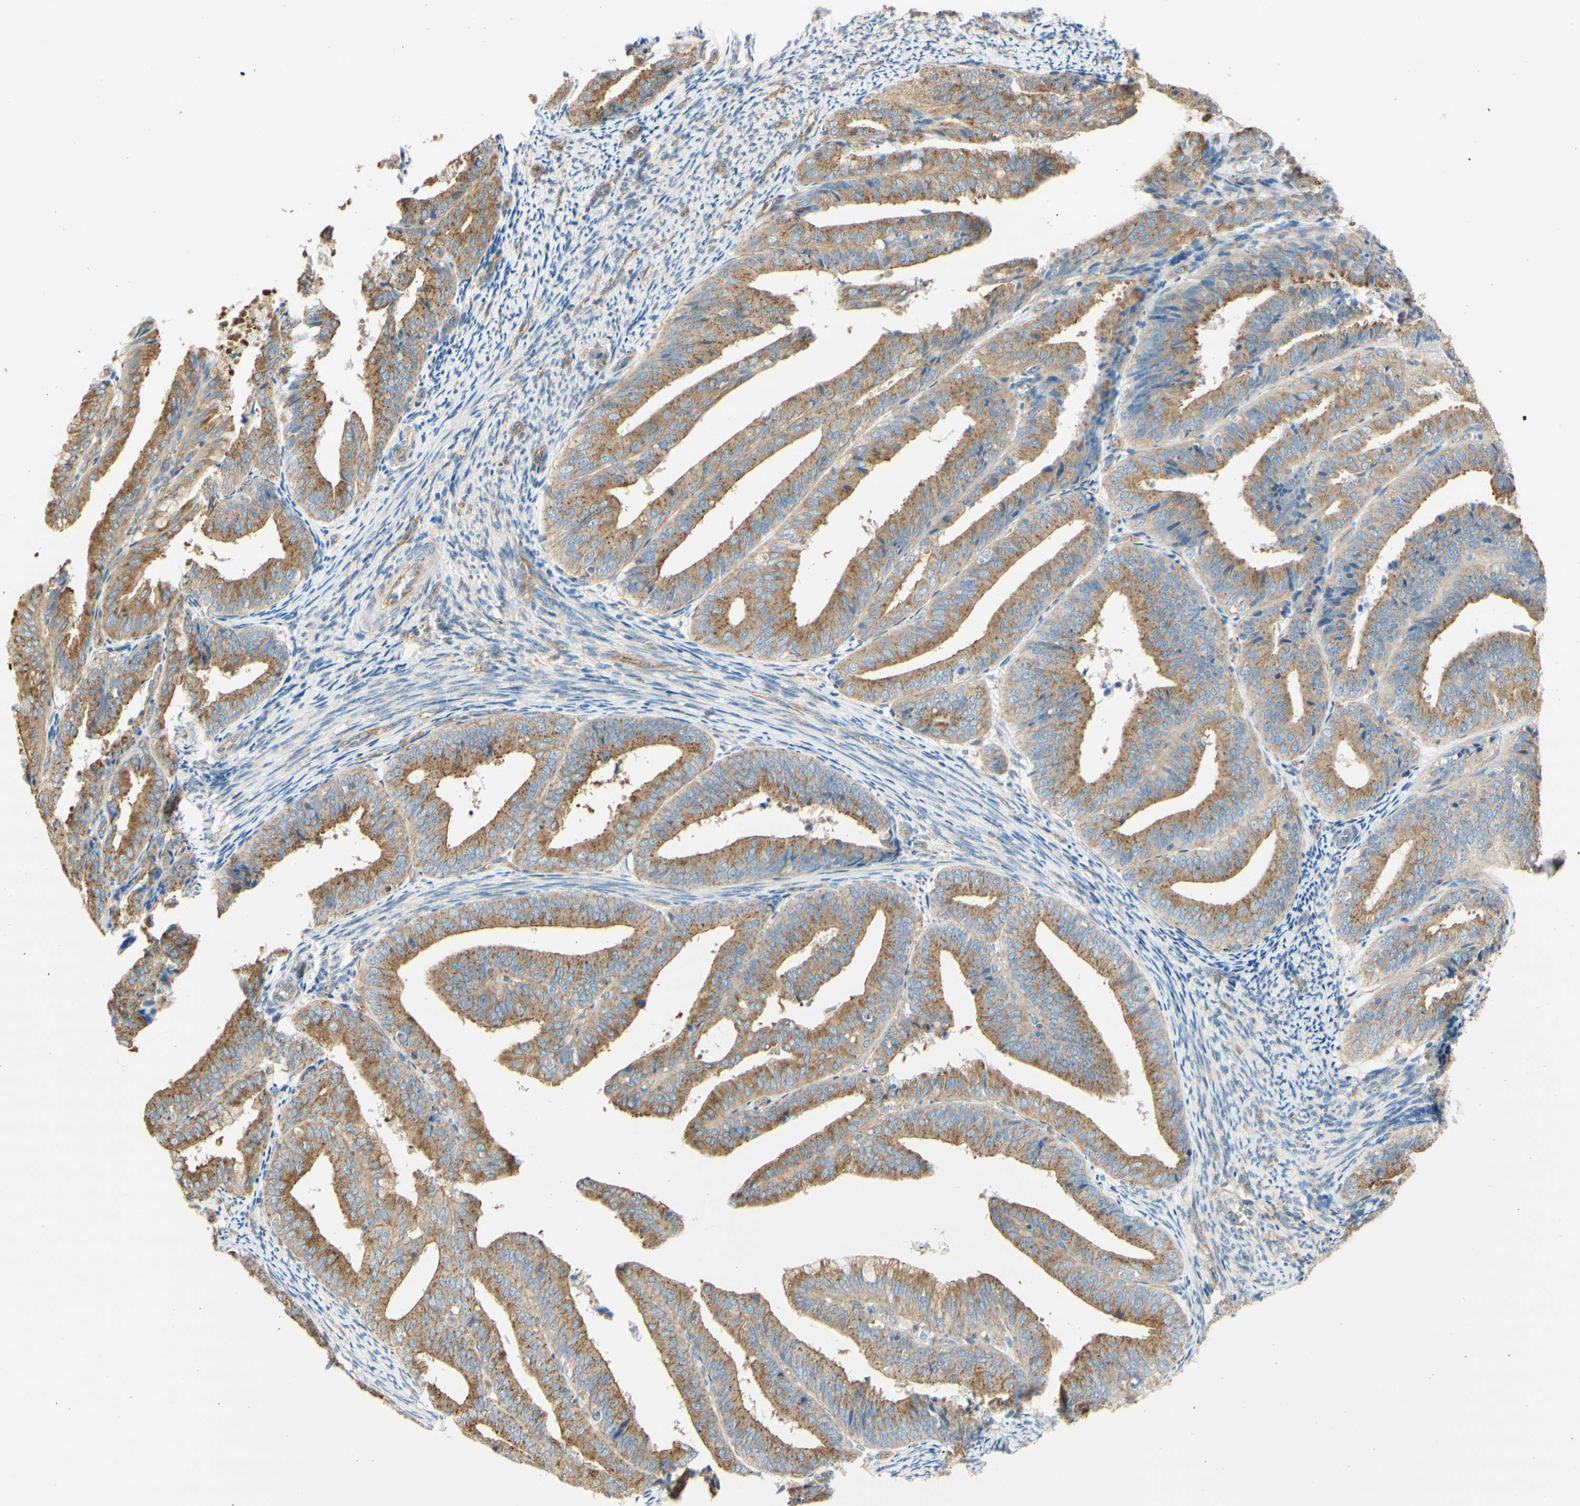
{"staining": {"intensity": "moderate", "quantity": ">75%", "location": "cytoplasmic/membranous"}, "tissue": "endometrial cancer", "cell_type": "Tumor cells", "image_type": "cancer", "snomed": [{"axis": "morphology", "description": "Adenocarcinoma, NOS"}, {"axis": "topography", "description": "Endometrium"}], "caption": "Endometrial adenocarcinoma stained with a brown dye demonstrates moderate cytoplasmic/membranous positive expression in approximately >75% of tumor cells.", "gene": "CLTC", "patient": {"sex": "female", "age": 63}}